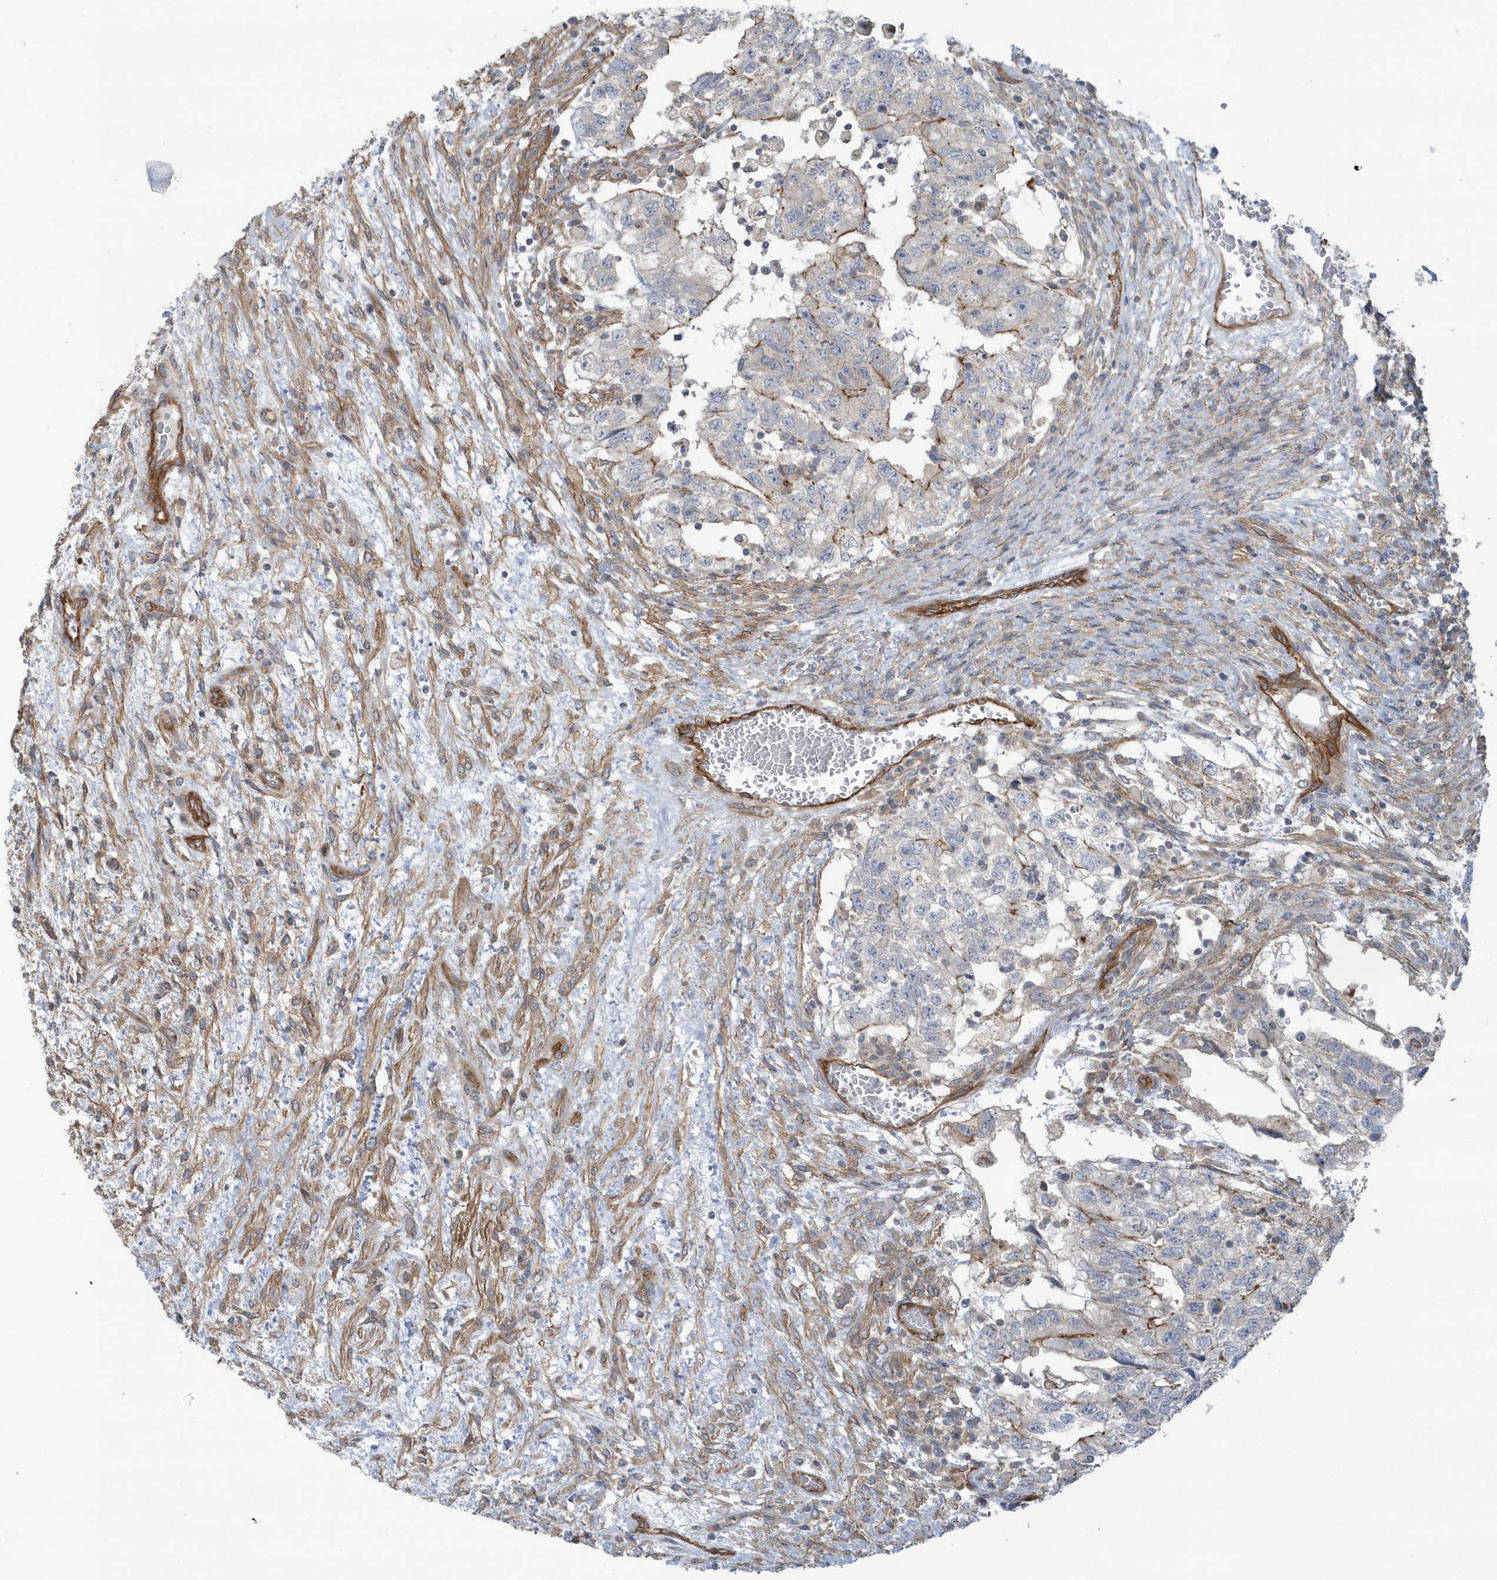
{"staining": {"intensity": "moderate", "quantity": "25%-75%", "location": "cytoplasmic/membranous"}, "tissue": "testis cancer", "cell_type": "Tumor cells", "image_type": "cancer", "snomed": [{"axis": "morphology", "description": "Carcinoma, Embryonal, NOS"}, {"axis": "topography", "description": "Testis"}], "caption": "Protein staining reveals moderate cytoplasmic/membranous positivity in about 25%-75% of tumor cells in testis cancer.", "gene": "RAI14", "patient": {"sex": "male", "age": 36}}